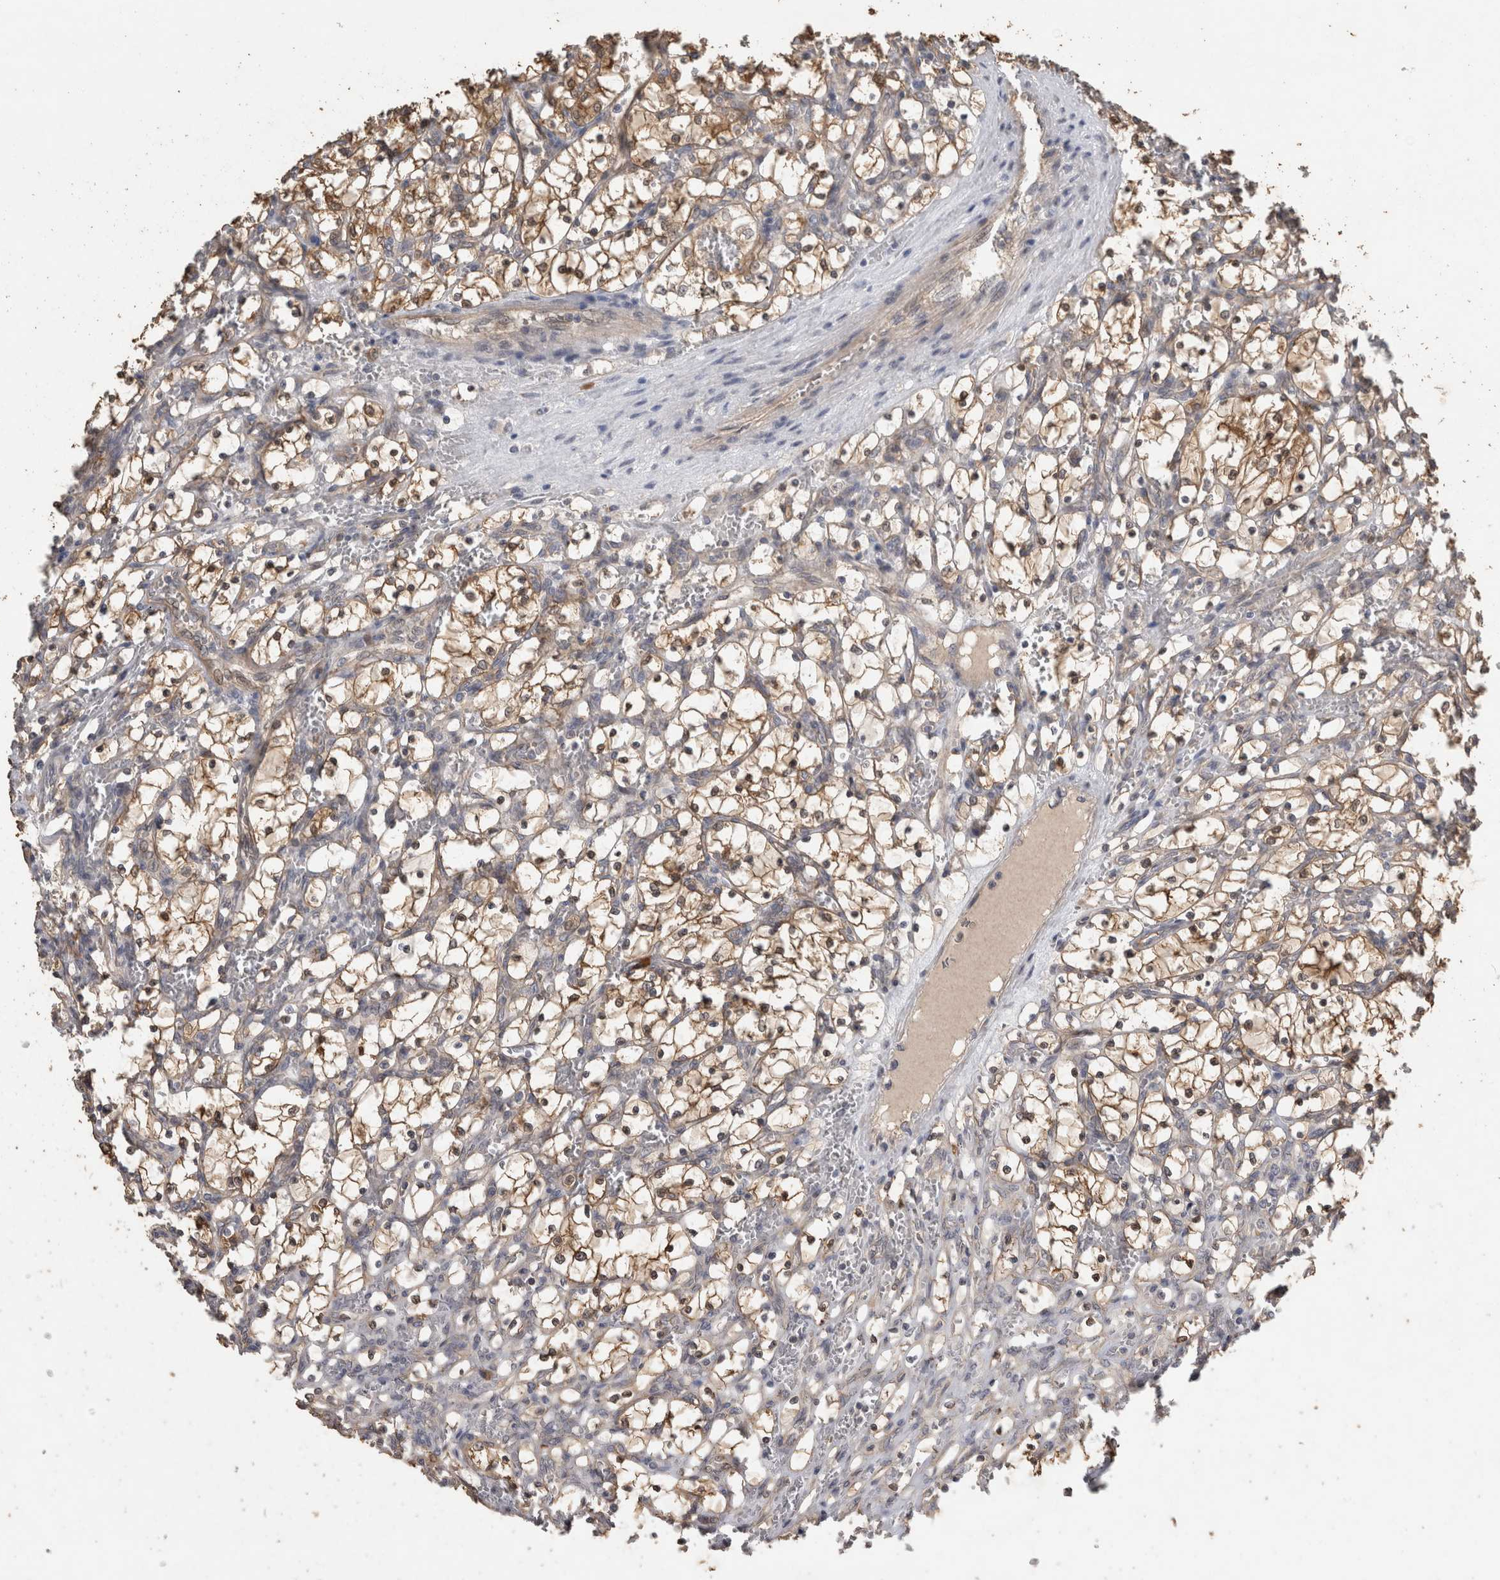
{"staining": {"intensity": "weak", "quantity": ">75%", "location": "cytoplasmic/membranous"}, "tissue": "renal cancer", "cell_type": "Tumor cells", "image_type": "cancer", "snomed": [{"axis": "morphology", "description": "Adenocarcinoma, NOS"}, {"axis": "topography", "description": "Kidney"}], "caption": "A brown stain highlights weak cytoplasmic/membranous staining of a protein in human renal adenocarcinoma tumor cells.", "gene": "RHPN1", "patient": {"sex": "female", "age": 69}}